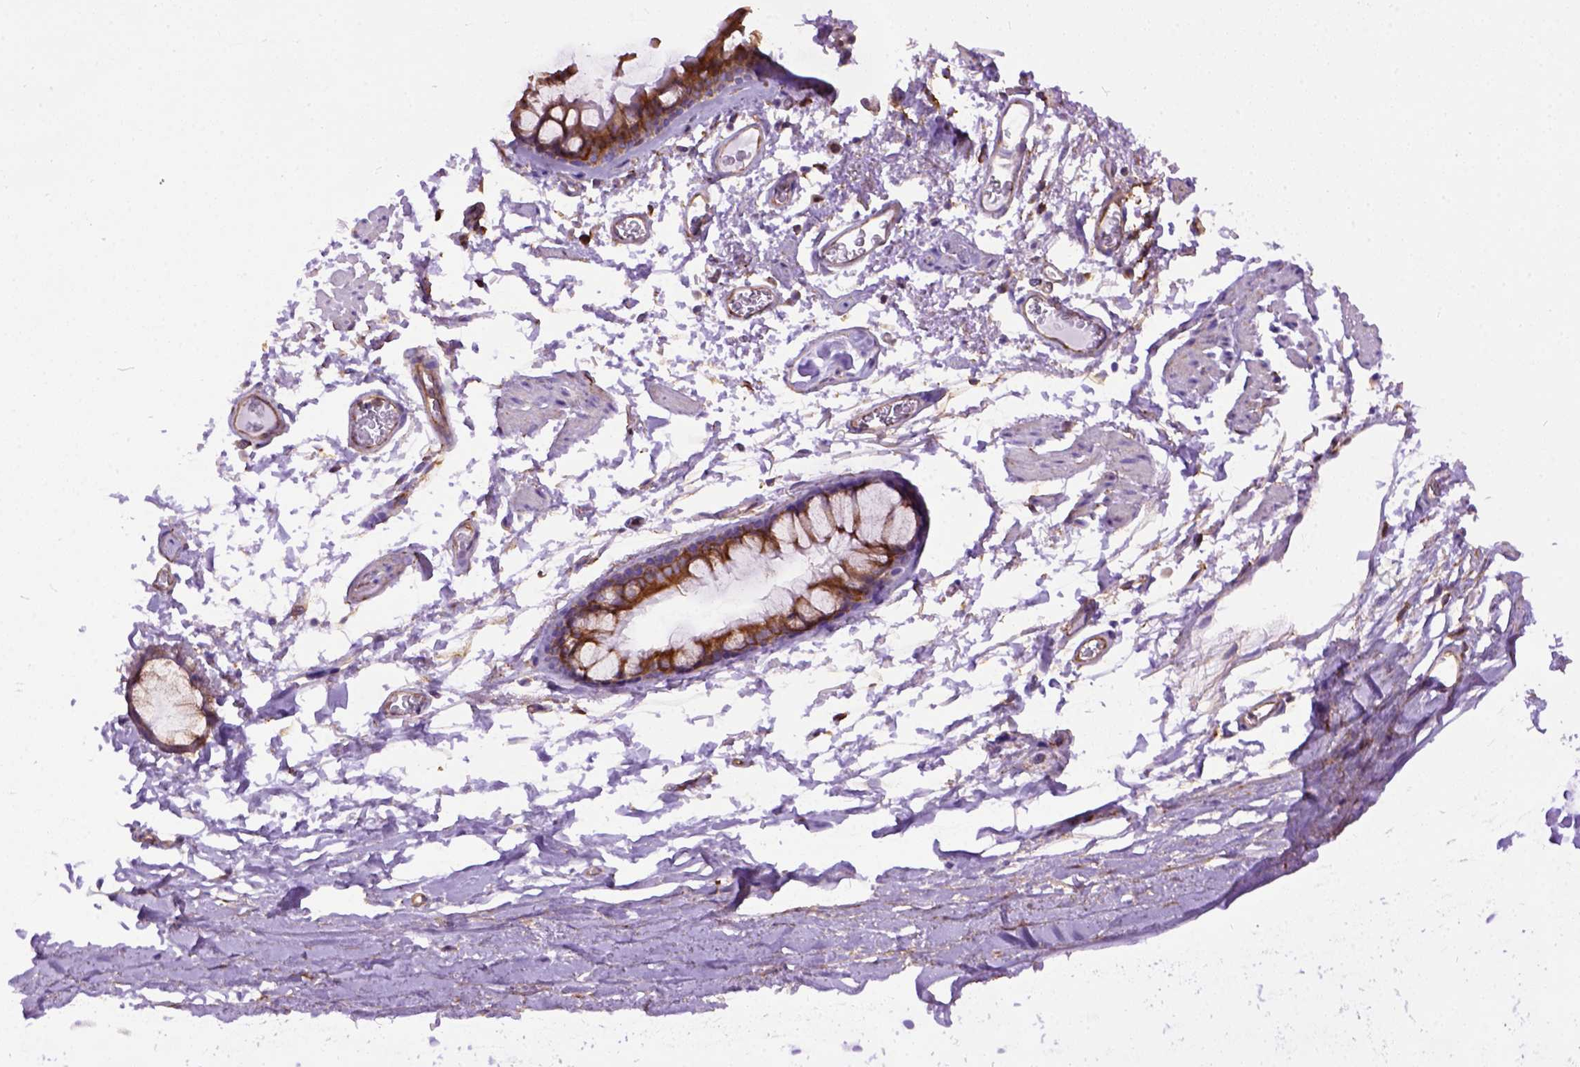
{"staining": {"intensity": "negative", "quantity": "none", "location": "none"}, "tissue": "adipose tissue", "cell_type": "Adipocytes", "image_type": "normal", "snomed": [{"axis": "morphology", "description": "Normal tissue, NOS"}, {"axis": "topography", "description": "Cartilage tissue"}, {"axis": "topography", "description": "Bronchus"}], "caption": "Human adipose tissue stained for a protein using immunohistochemistry (IHC) displays no positivity in adipocytes.", "gene": "MVP", "patient": {"sex": "female", "age": 79}}